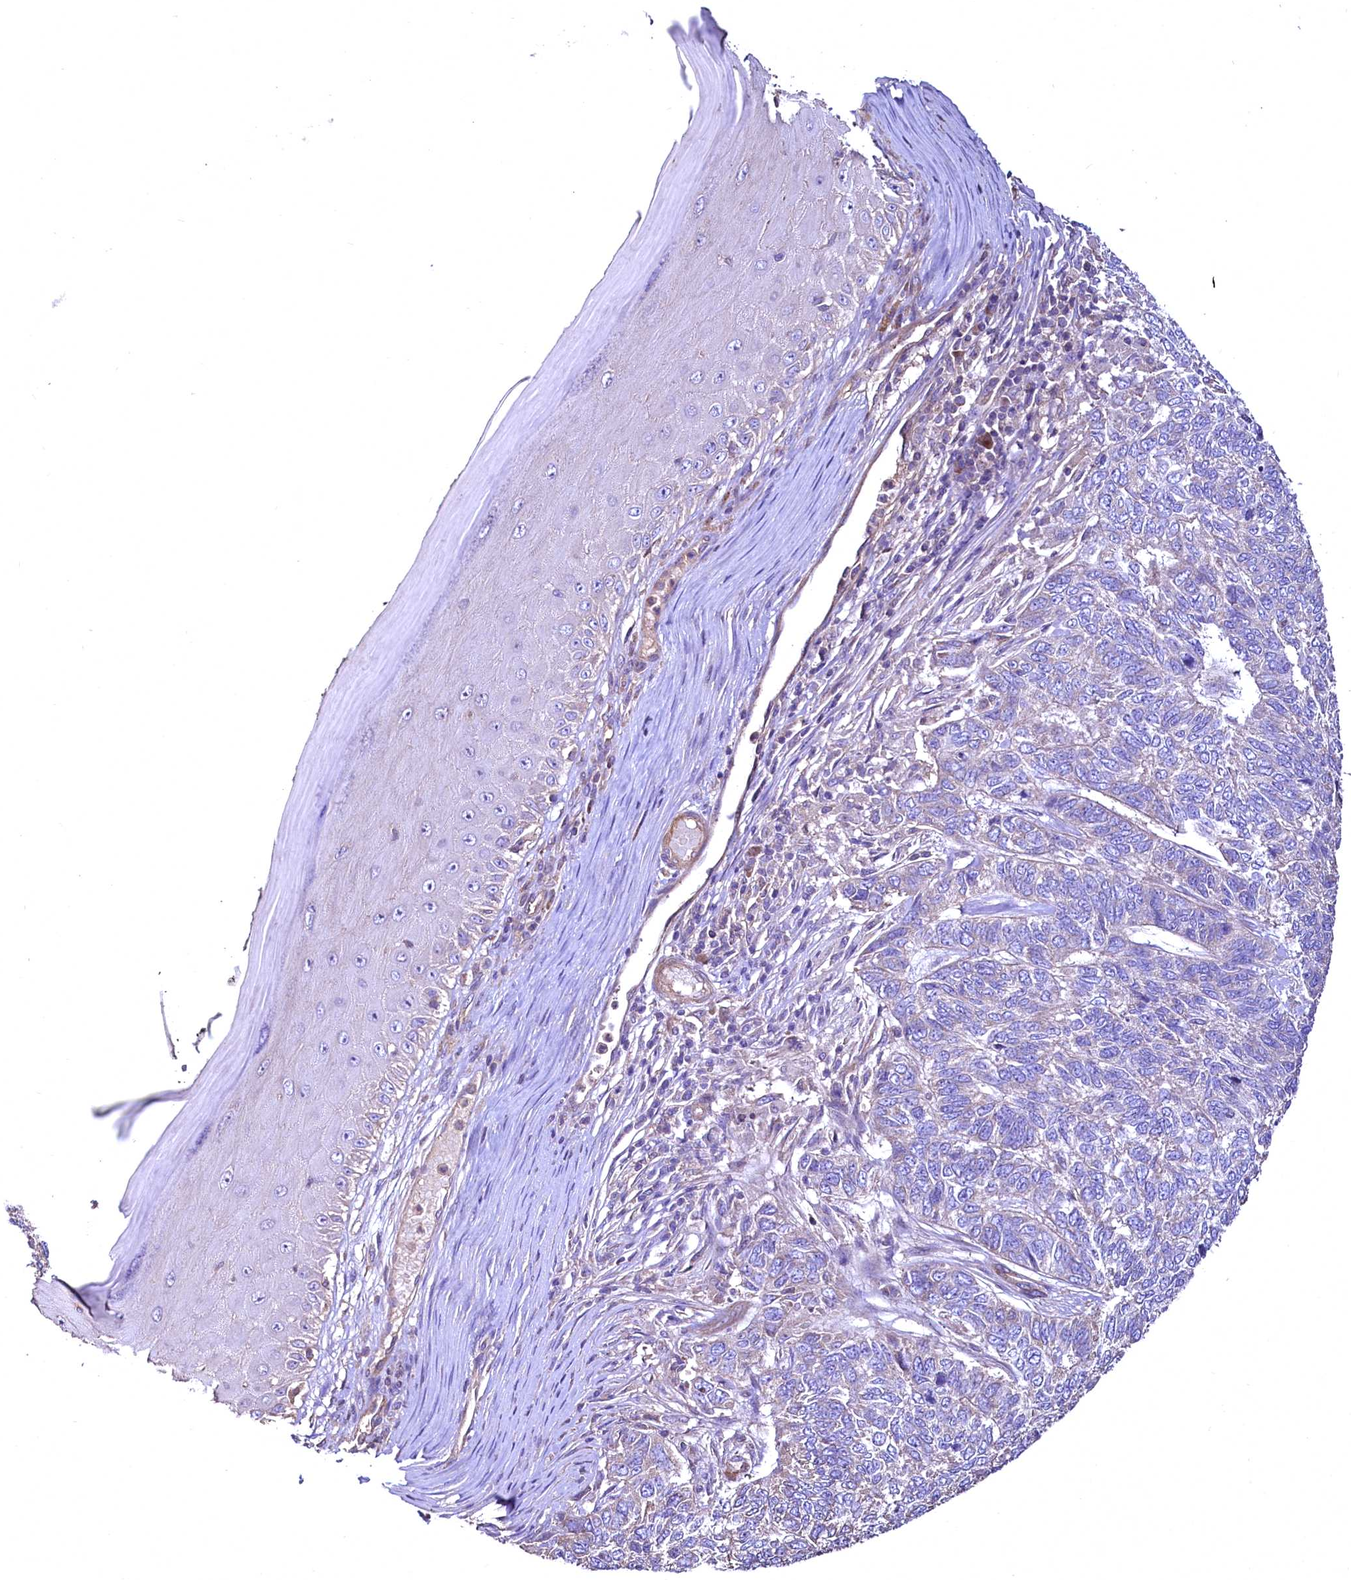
{"staining": {"intensity": "negative", "quantity": "none", "location": "none"}, "tissue": "skin cancer", "cell_type": "Tumor cells", "image_type": "cancer", "snomed": [{"axis": "morphology", "description": "Basal cell carcinoma"}, {"axis": "topography", "description": "Skin"}], "caption": "Skin basal cell carcinoma was stained to show a protein in brown. There is no significant positivity in tumor cells.", "gene": "TBCEL", "patient": {"sex": "female", "age": 65}}